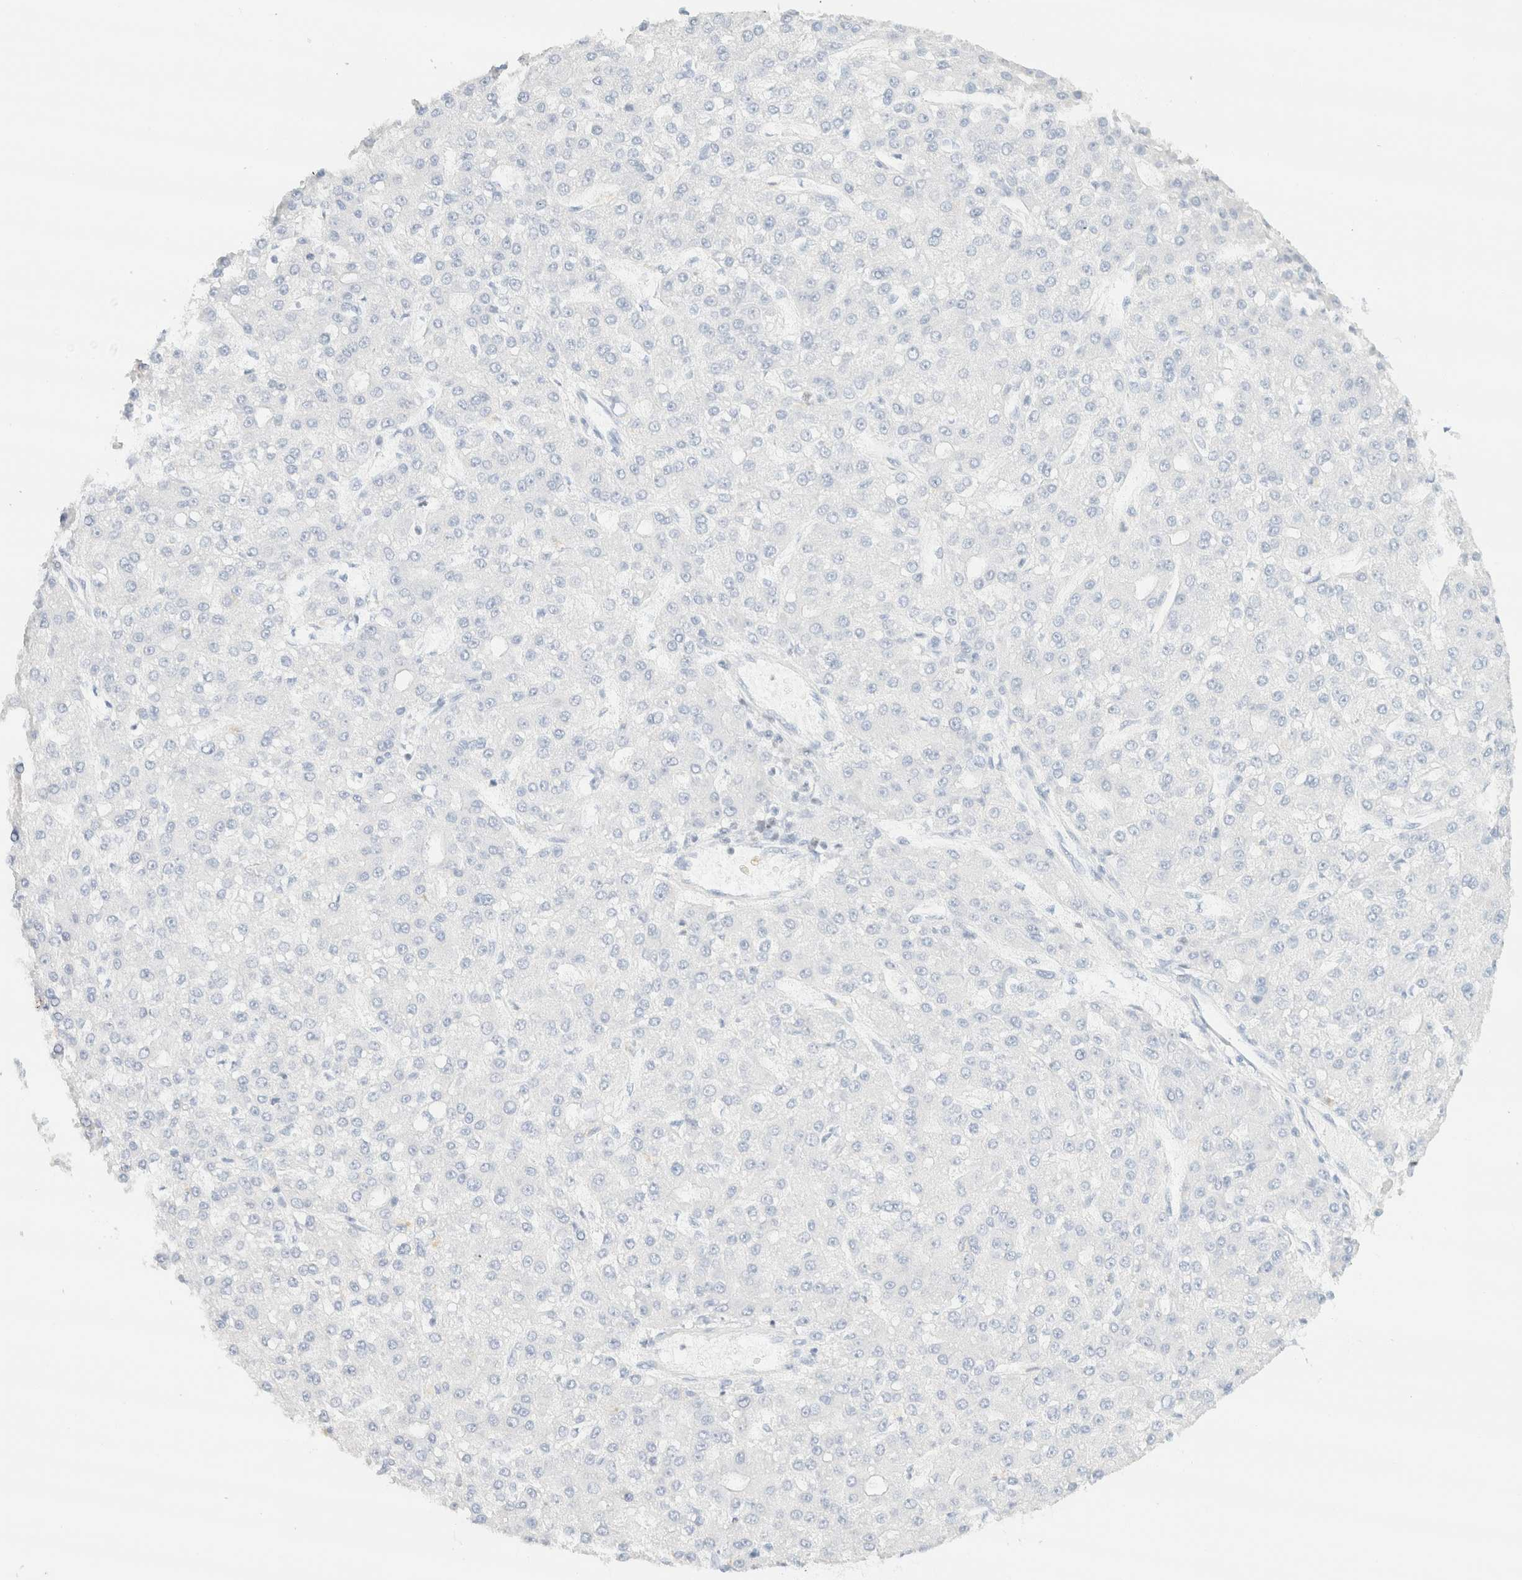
{"staining": {"intensity": "negative", "quantity": "none", "location": "none"}, "tissue": "liver cancer", "cell_type": "Tumor cells", "image_type": "cancer", "snomed": [{"axis": "morphology", "description": "Carcinoma, Hepatocellular, NOS"}, {"axis": "topography", "description": "Liver"}], "caption": "Immunohistochemical staining of human liver hepatocellular carcinoma shows no significant staining in tumor cells.", "gene": "IKZF3", "patient": {"sex": "male", "age": 67}}